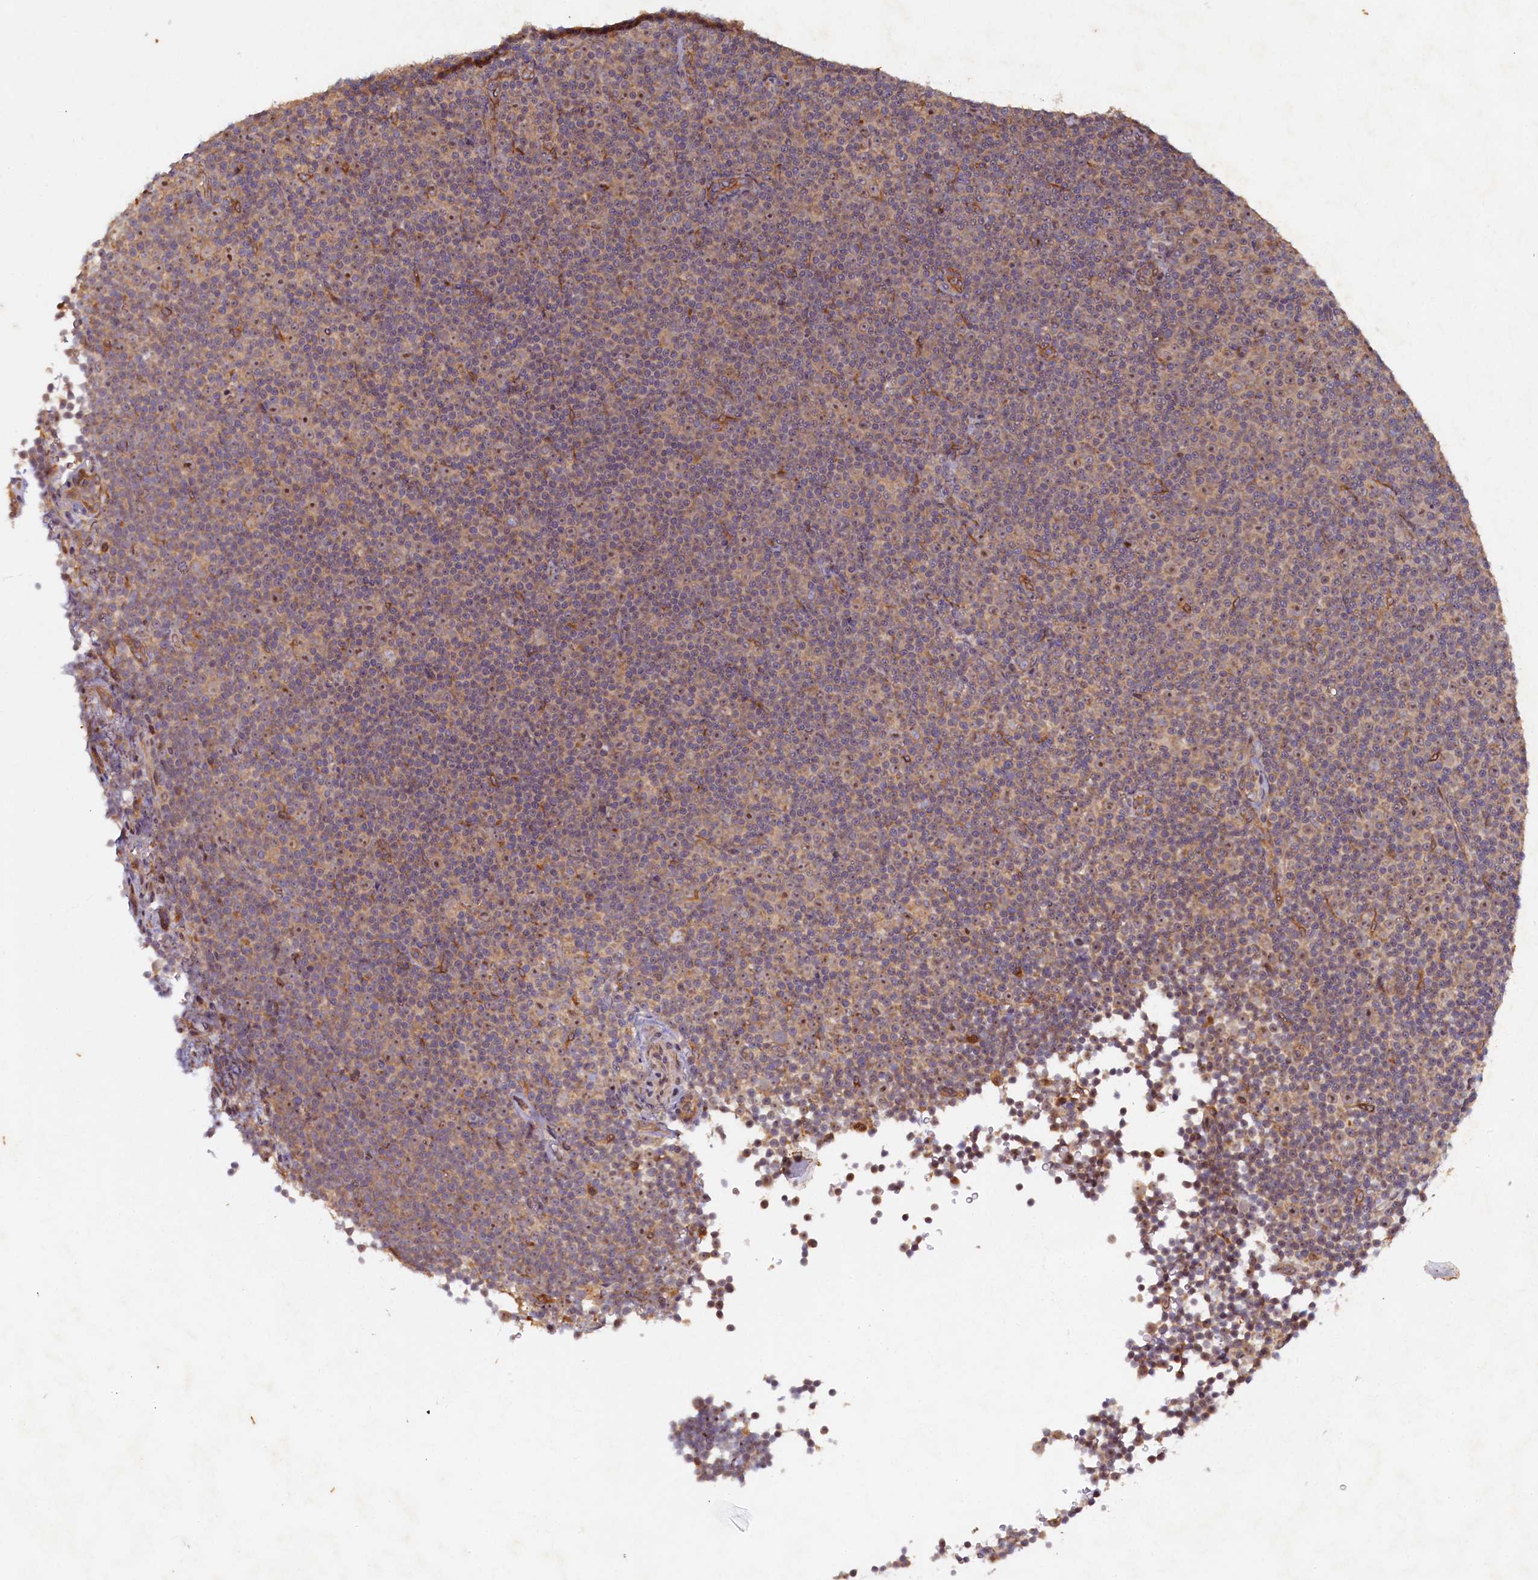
{"staining": {"intensity": "weak", "quantity": ">75%", "location": "cytoplasmic/membranous,nuclear"}, "tissue": "lymphoma", "cell_type": "Tumor cells", "image_type": "cancer", "snomed": [{"axis": "morphology", "description": "Malignant lymphoma, non-Hodgkin's type, Low grade"}, {"axis": "topography", "description": "Lymph node"}], "caption": "The immunohistochemical stain labels weak cytoplasmic/membranous and nuclear staining in tumor cells of lymphoma tissue.", "gene": "CEP20", "patient": {"sex": "female", "age": 67}}